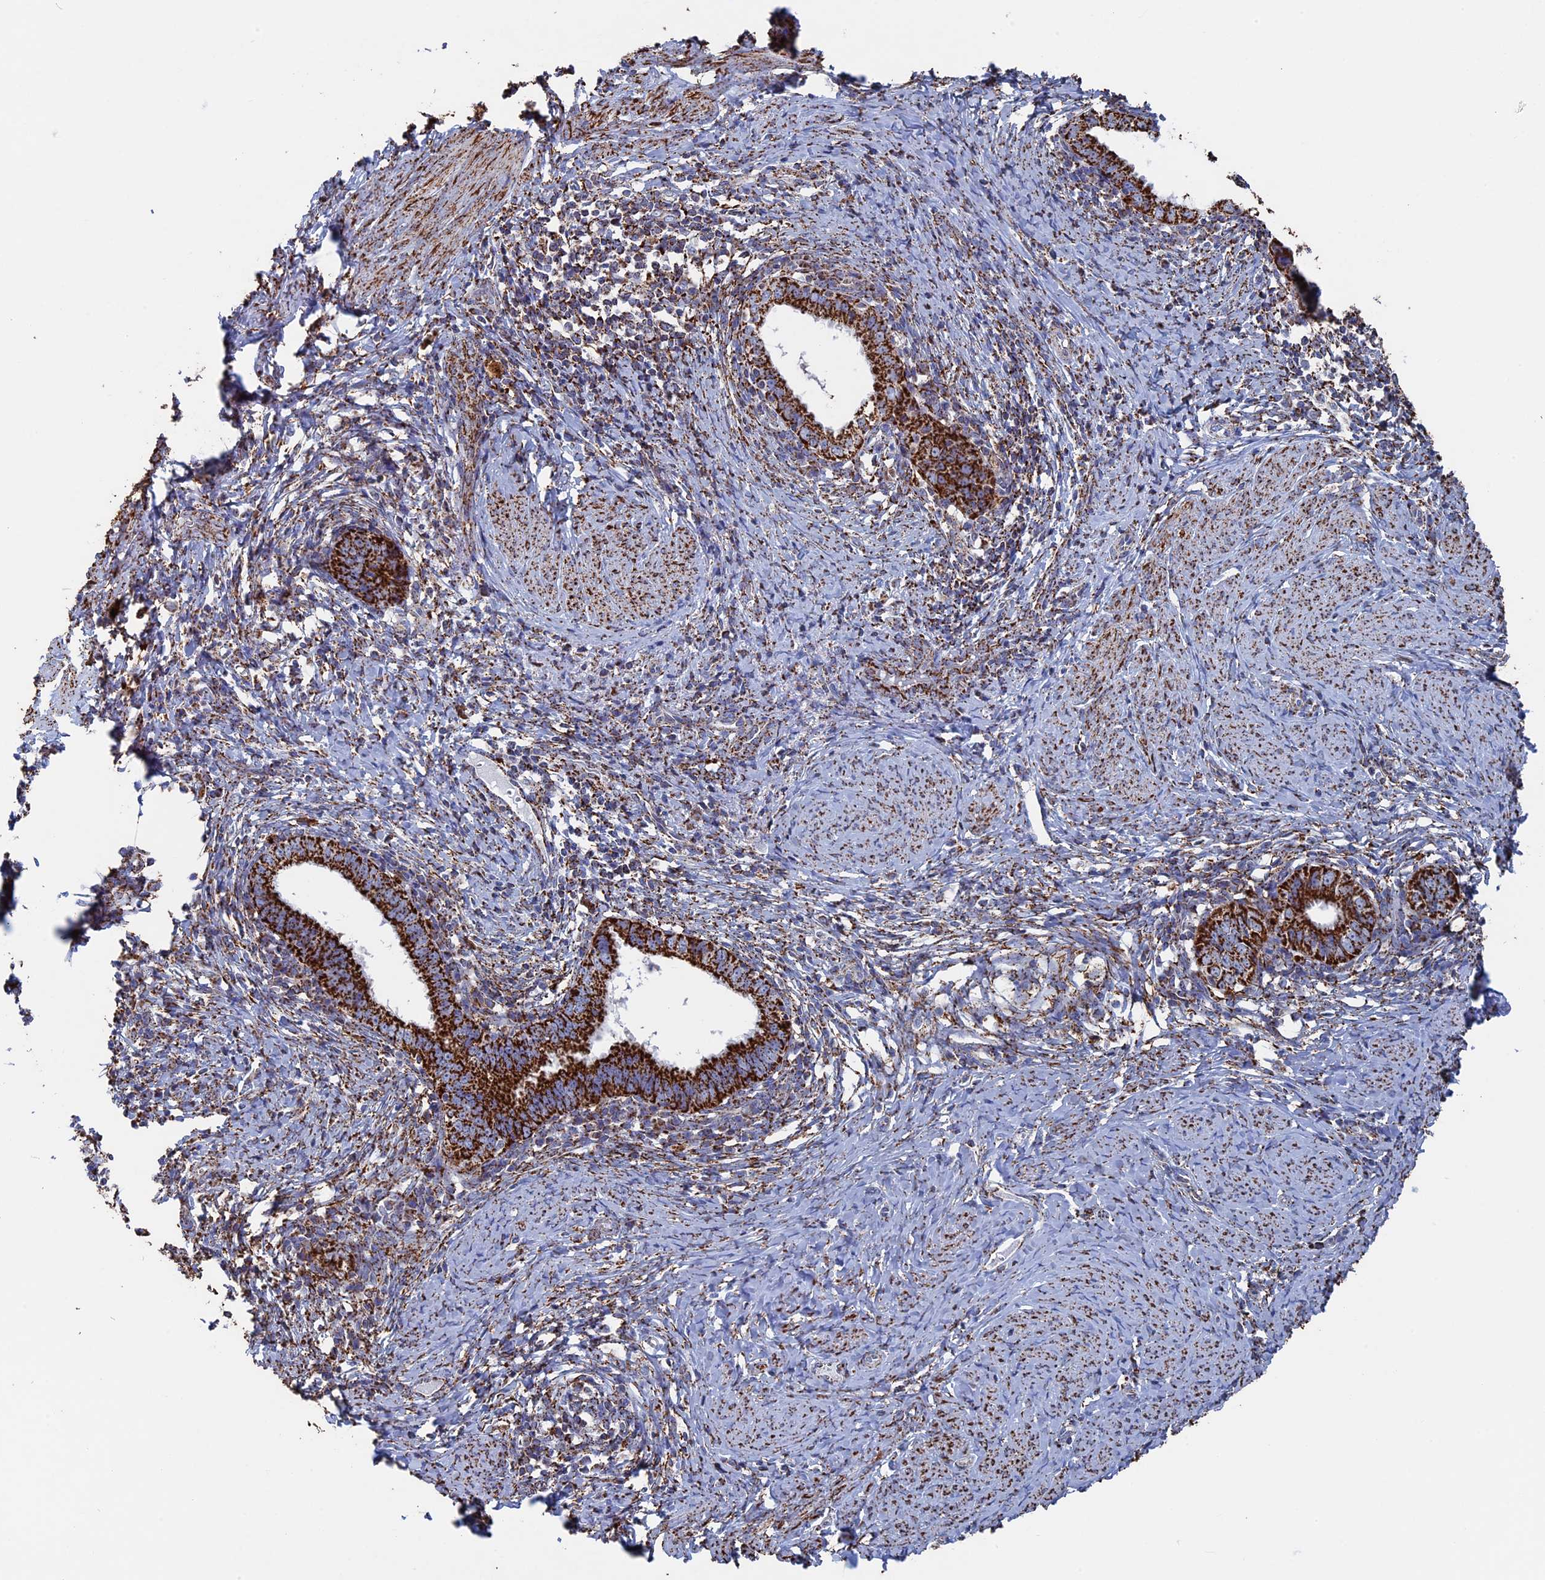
{"staining": {"intensity": "strong", "quantity": ">75%", "location": "cytoplasmic/membranous"}, "tissue": "cervical cancer", "cell_type": "Tumor cells", "image_type": "cancer", "snomed": [{"axis": "morphology", "description": "Adenocarcinoma, NOS"}, {"axis": "topography", "description": "Cervix"}], "caption": "Protein expression analysis of human cervical adenocarcinoma reveals strong cytoplasmic/membranous positivity in approximately >75% of tumor cells.", "gene": "SEC24D", "patient": {"sex": "female", "age": 36}}